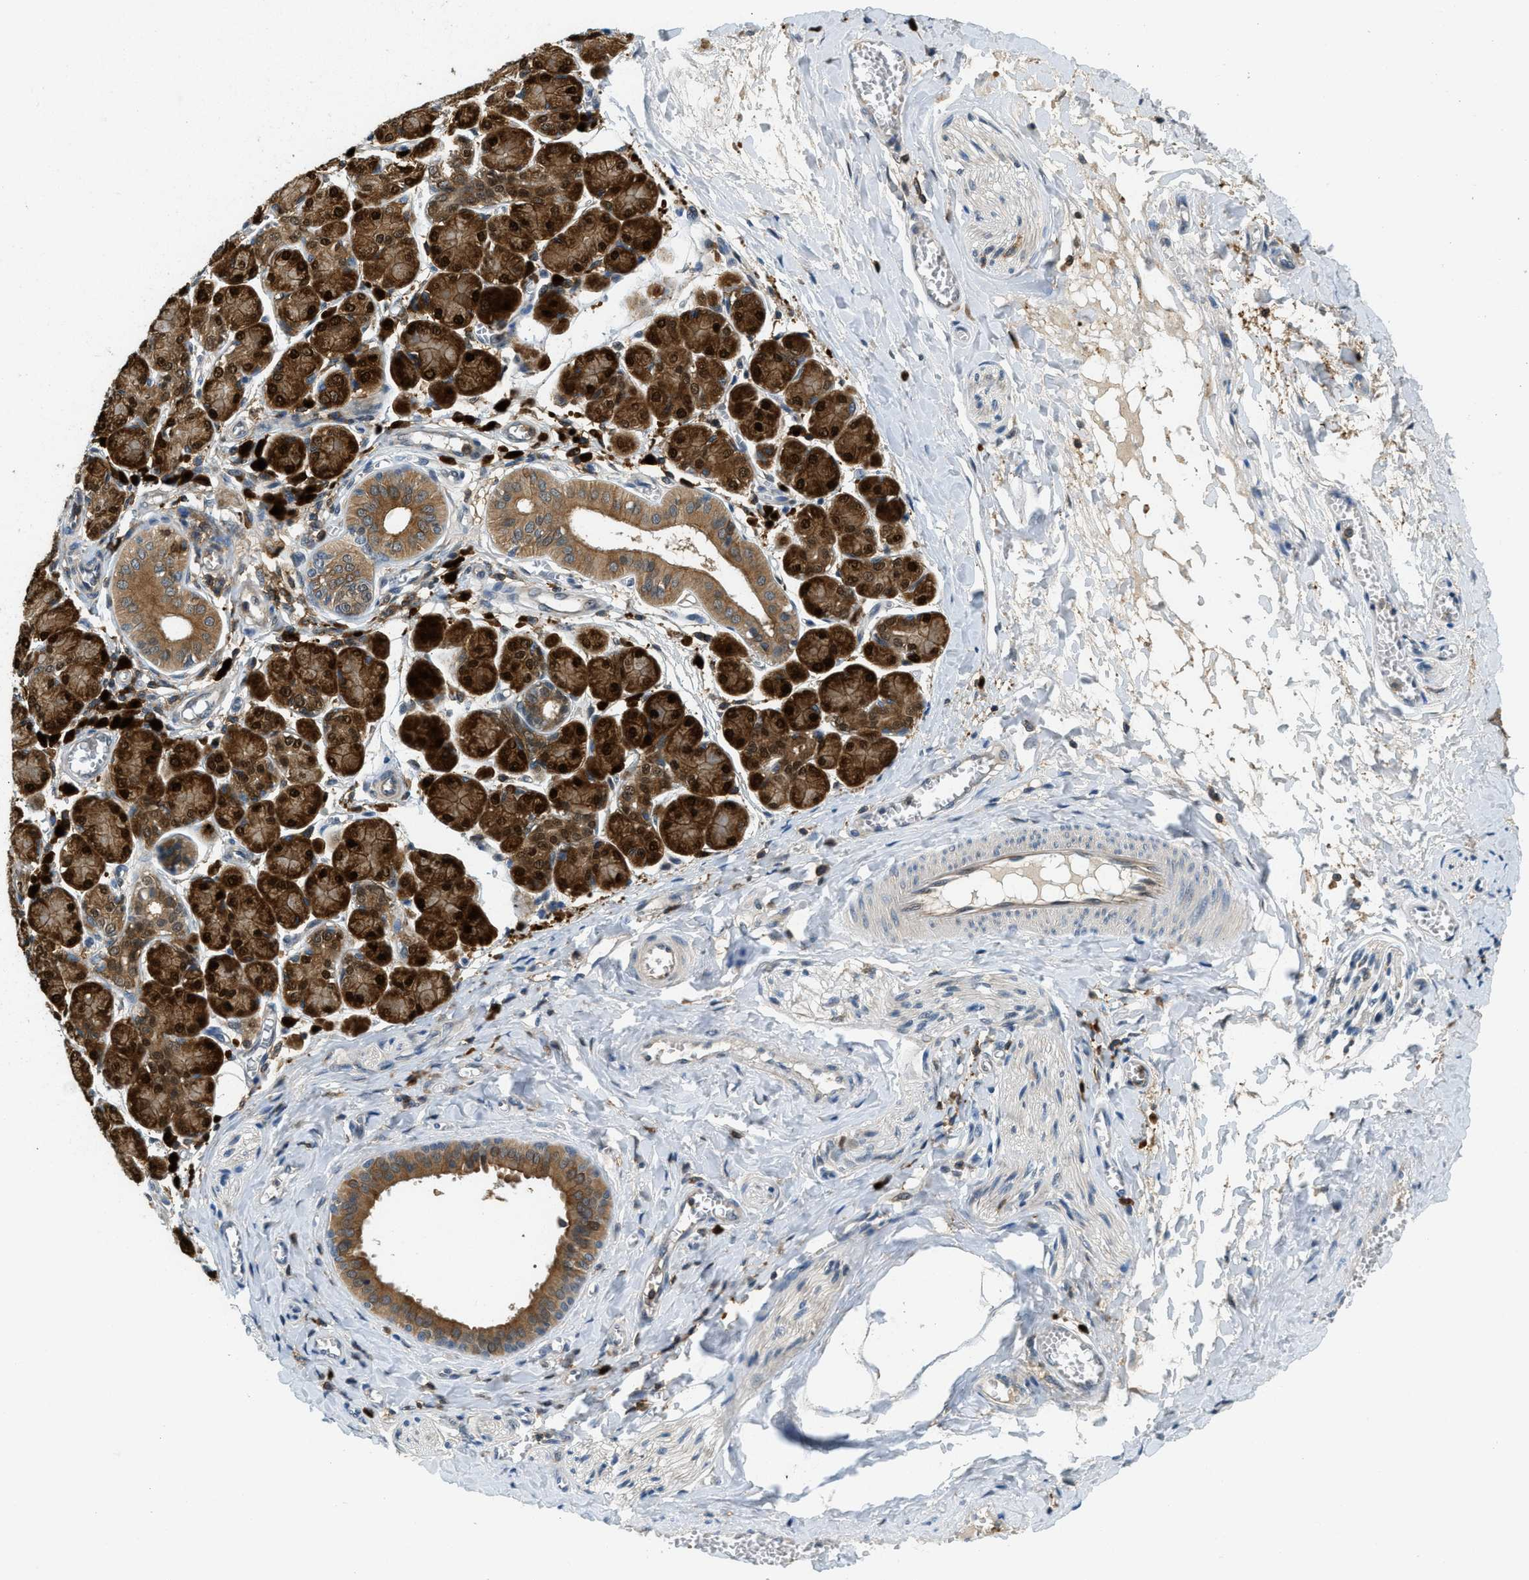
{"staining": {"intensity": "strong", "quantity": ">75%", "location": "cytoplasmic/membranous,nuclear"}, "tissue": "salivary gland", "cell_type": "Glandular cells", "image_type": "normal", "snomed": [{"axis": "morphology", "description": "Normal tissue, NOS"}, {"axis": "morphology", "description": "Inflammation, NOS"}, {"axis": "topography", "description": "Lymph node"}, {"axis": "topography", "description": "Salivary gland"}], "caption": "The micrograph demonstrates a brown stain indicating the presence of a protein in the cytoplasmic/membranous,nuclear of glandular cells in salivary gland.", "gene": "GMPPB", "patient": {"sex": "male", "age": 3}}